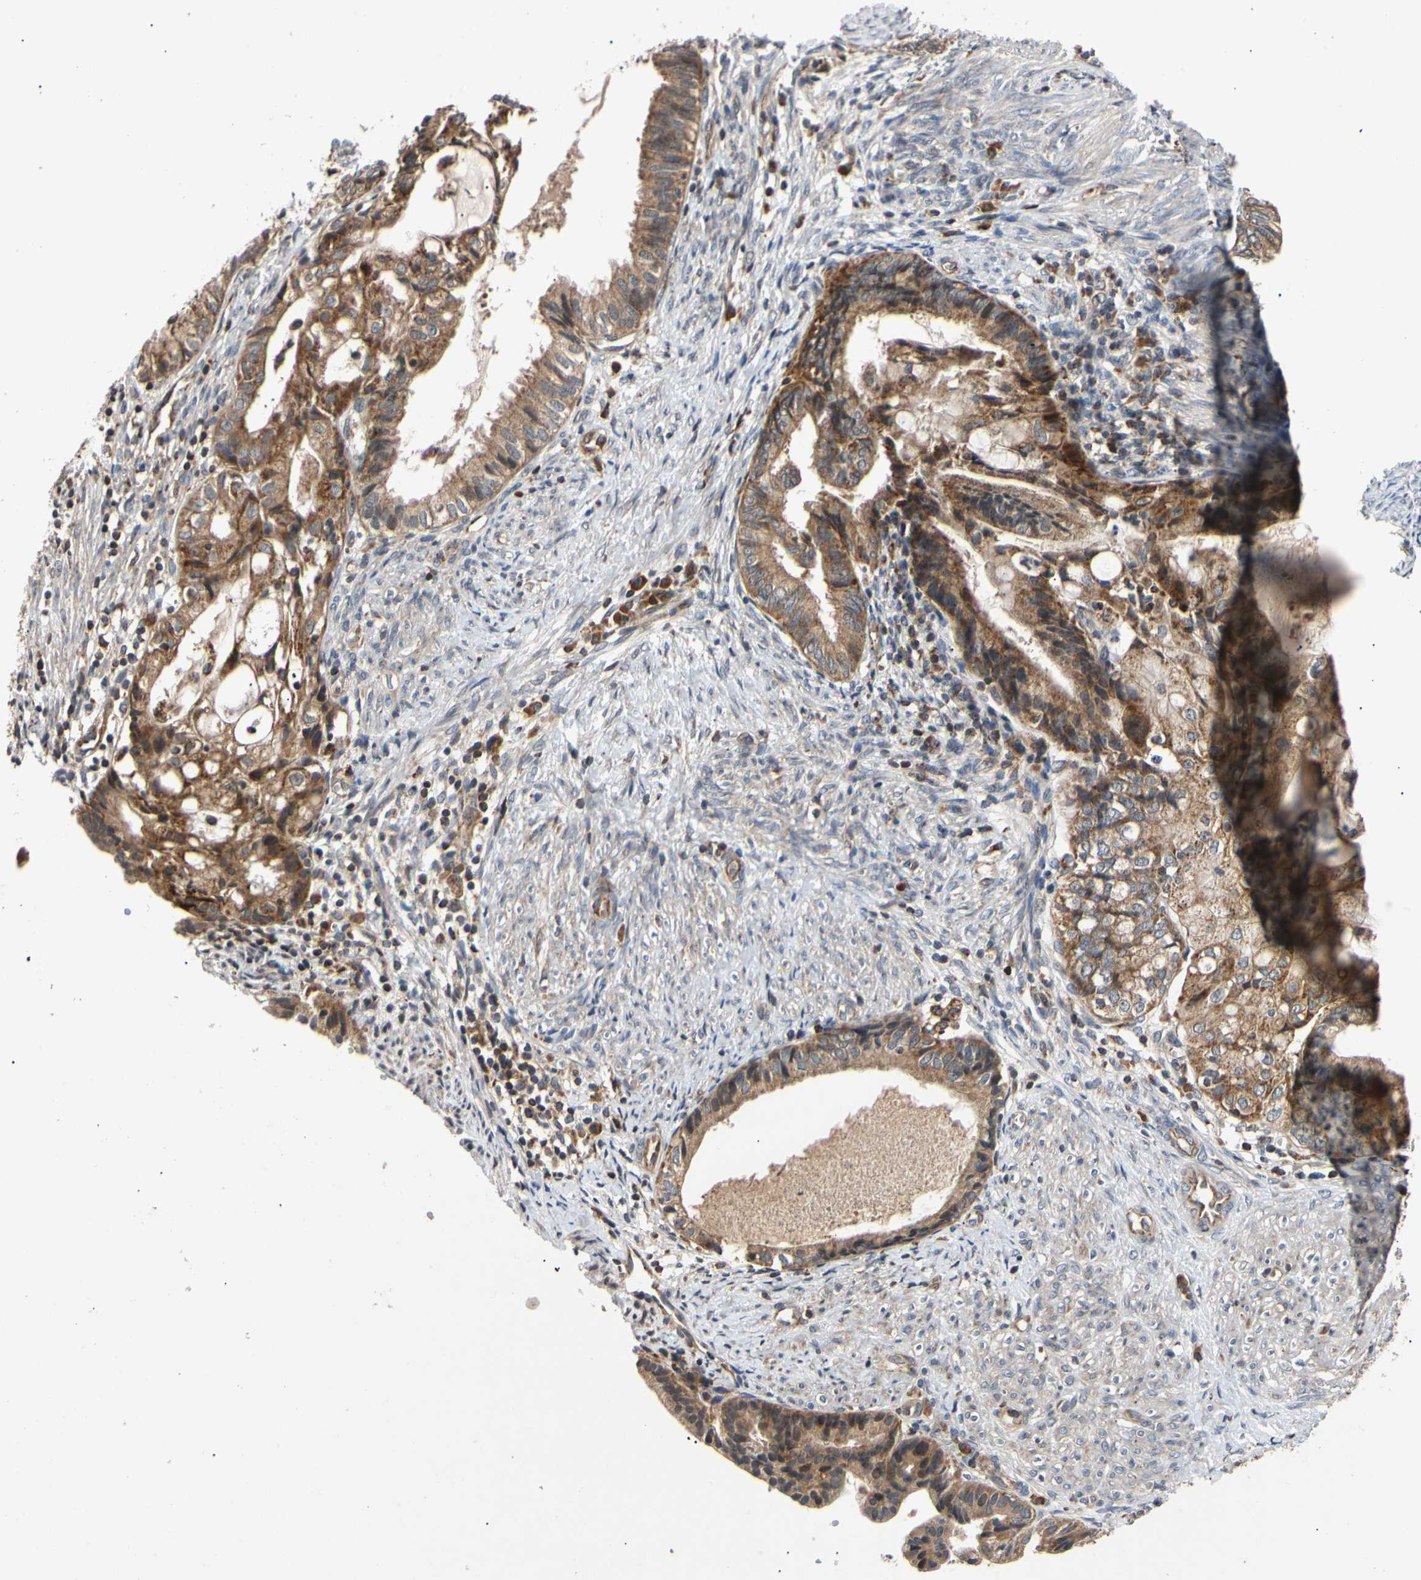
{"staining": {"intensity": "strong", "quantity": ">75%", "location": "cytoplasmic/membranous"}, "tissue": "endometrial cancer", "cell_type": "Tumor cells", "image_type": "cancer", "snomed": [{"axis": "morphology", "description": "Adenocarcinoma, NOS"}, {"axis": "topography", "description": "Endometrium"}], "caption": "High-power microscopy captured an immunohistochemistry (IHC) image of adenocarcinoma (endometrial), revealing strong cytoplasmic/membranous expression in approximately >75% of tumor cells.", "gene": "MRPS22", "patient": {"sex": "female", "age": 86}}